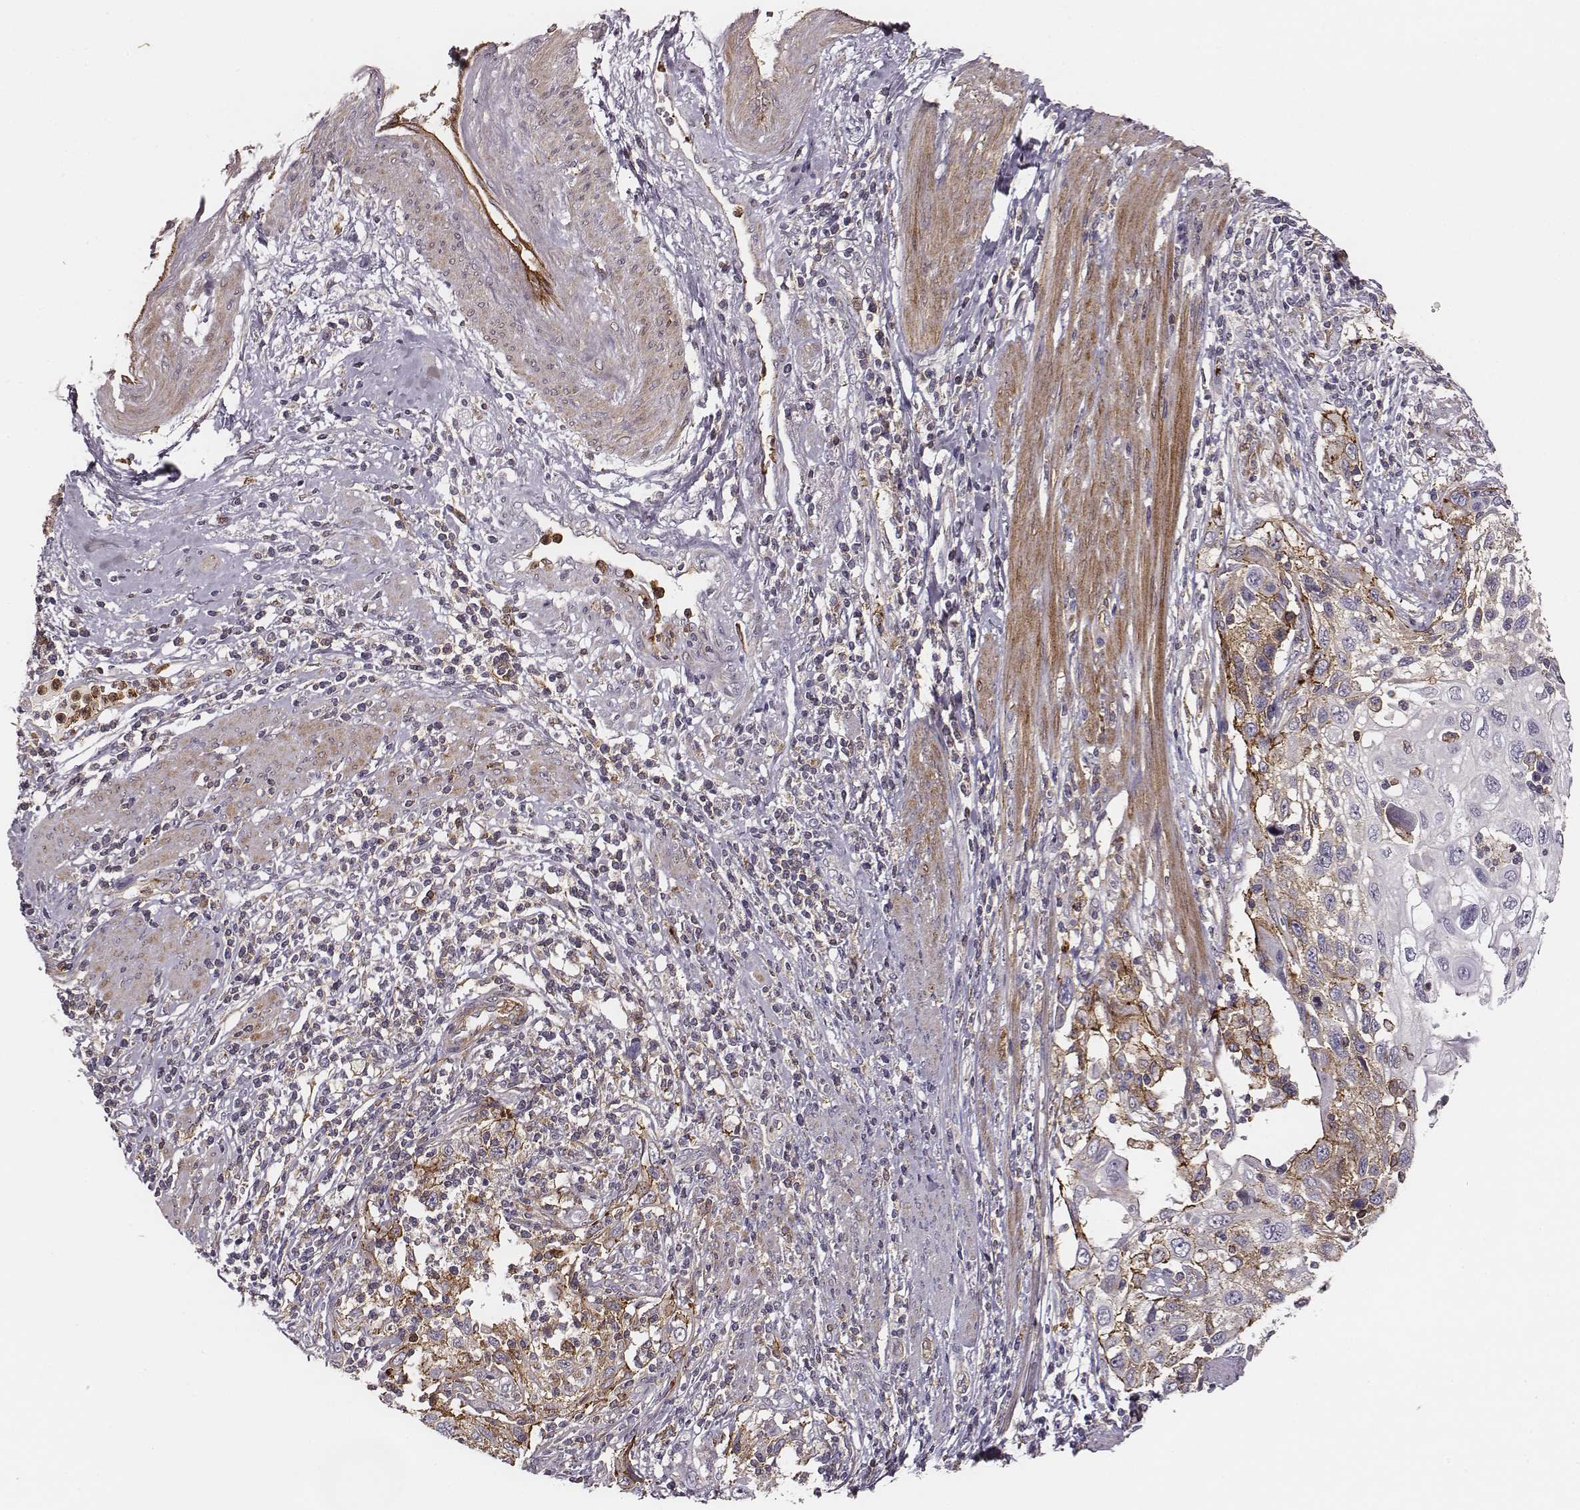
{"staining": {"intensity": "weak", "quantity": "<25%", "location": "cytoplasmic/membranous"}, "tissue": "cervical cancer", "cell_type": "Tumor cells", "image_type": "cancer", "snomed": [{"axis": "morphology", "description": "Squamous cell carcinoma, NOS"}, {"axis": "topography", "description": "Cervix"}], "caption": "An image of human squamous cell carcinoma (cervical) is negative for staining in tumor cells. (Stains: DAB (3,3'-diaminobenzidine) IHC with hematoxylin counter stain, Microscopy: brightfield microscopy at high magnification).", "gene": "ZYX", "patient": {"sex": "female", "age": 70}}